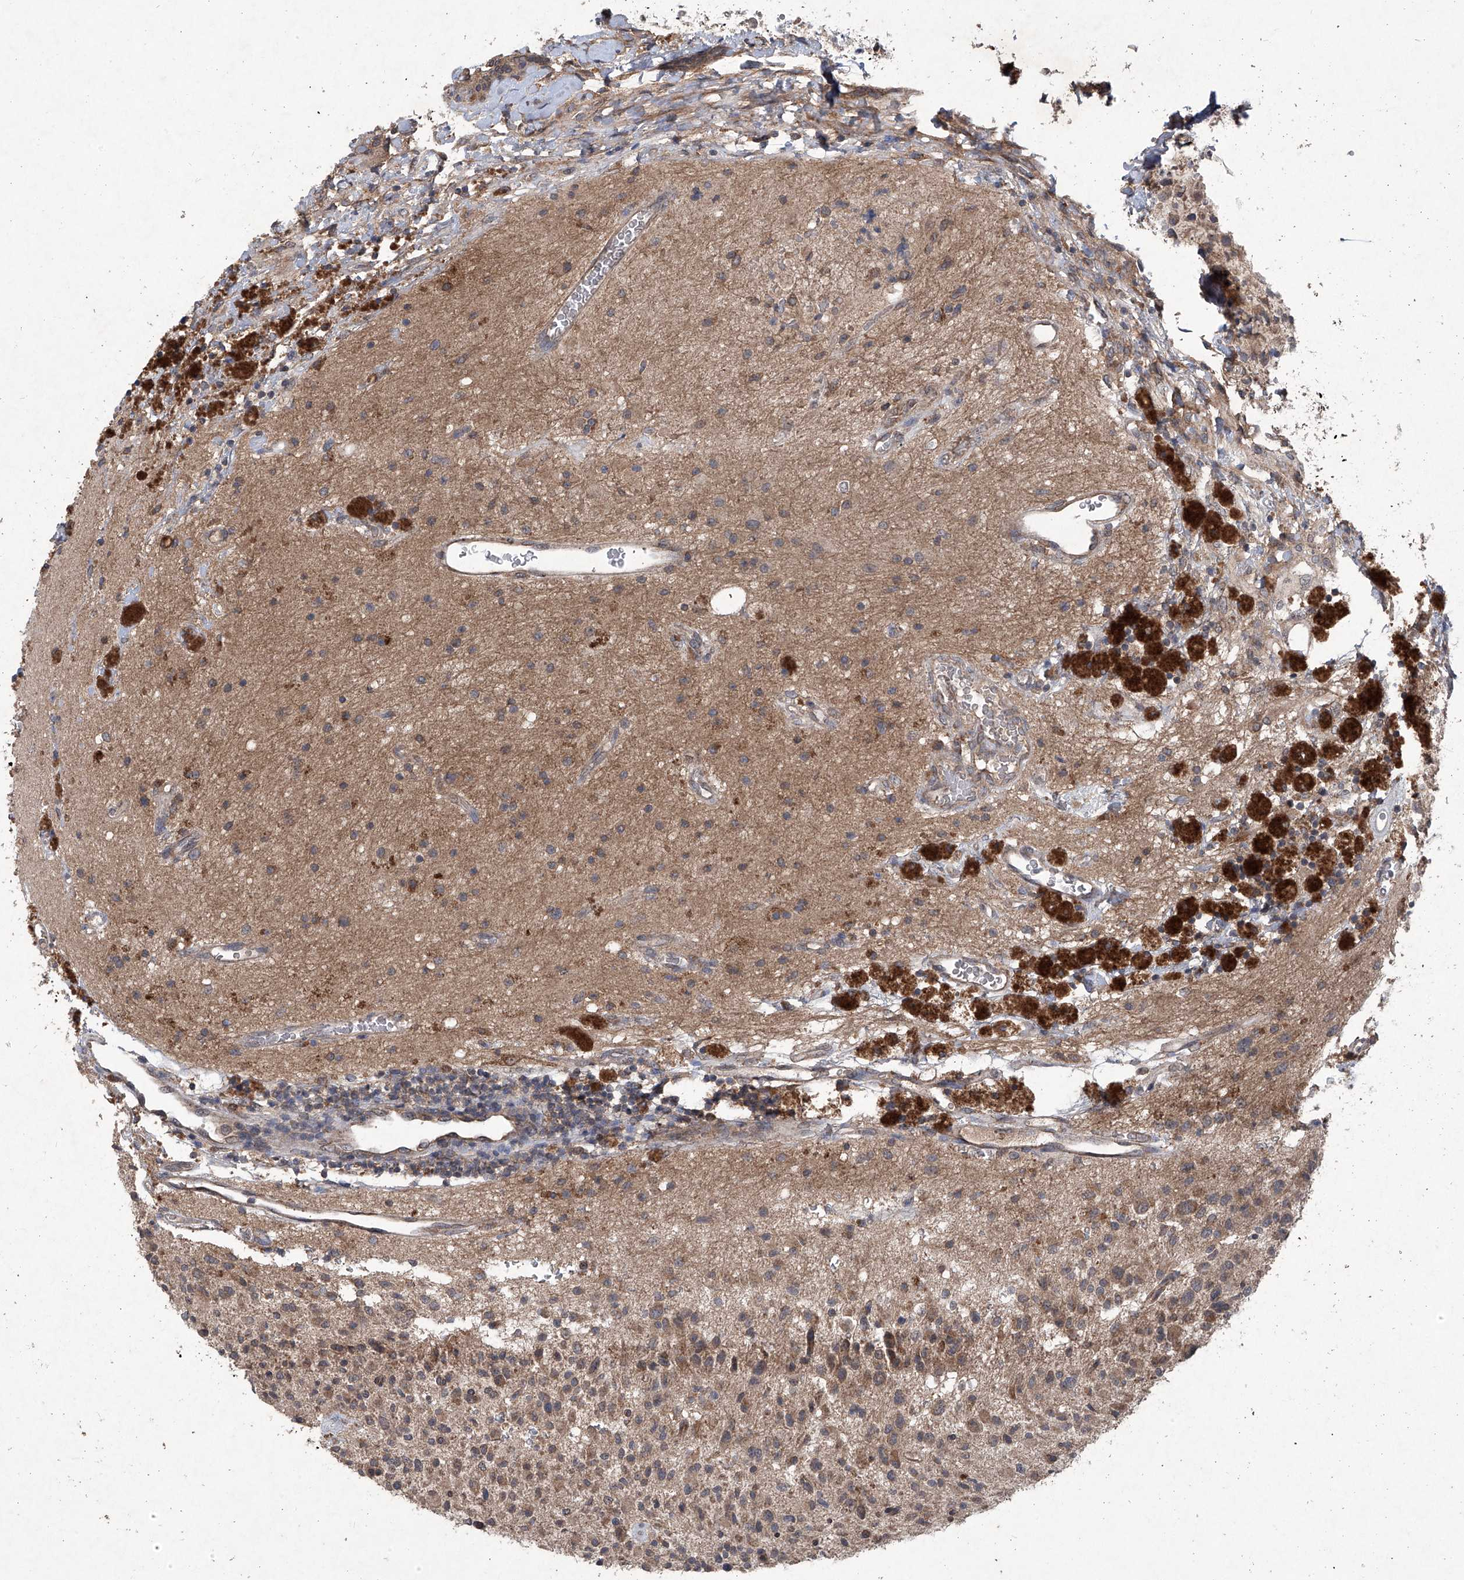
{"staining": {"intensity": "moderate", "quantity": ">75%", "location": "cytoplasmic/membranous"}, "tissue": "glioma", "cell_type": "Tumor cells", "image_type": "cancer", "snomed": [{"axis": "morphology", "description": "Glioma, malignant, High grade"}, {"axis": "topography", "description": "Brain"}], "caption": "Tumor cells exhibit moderate cytoplasmic/membranous expression in approximately >75% of cells in glioma.", "gene": "SUMF2", "patient": {"sex": "male", "age": 34}}